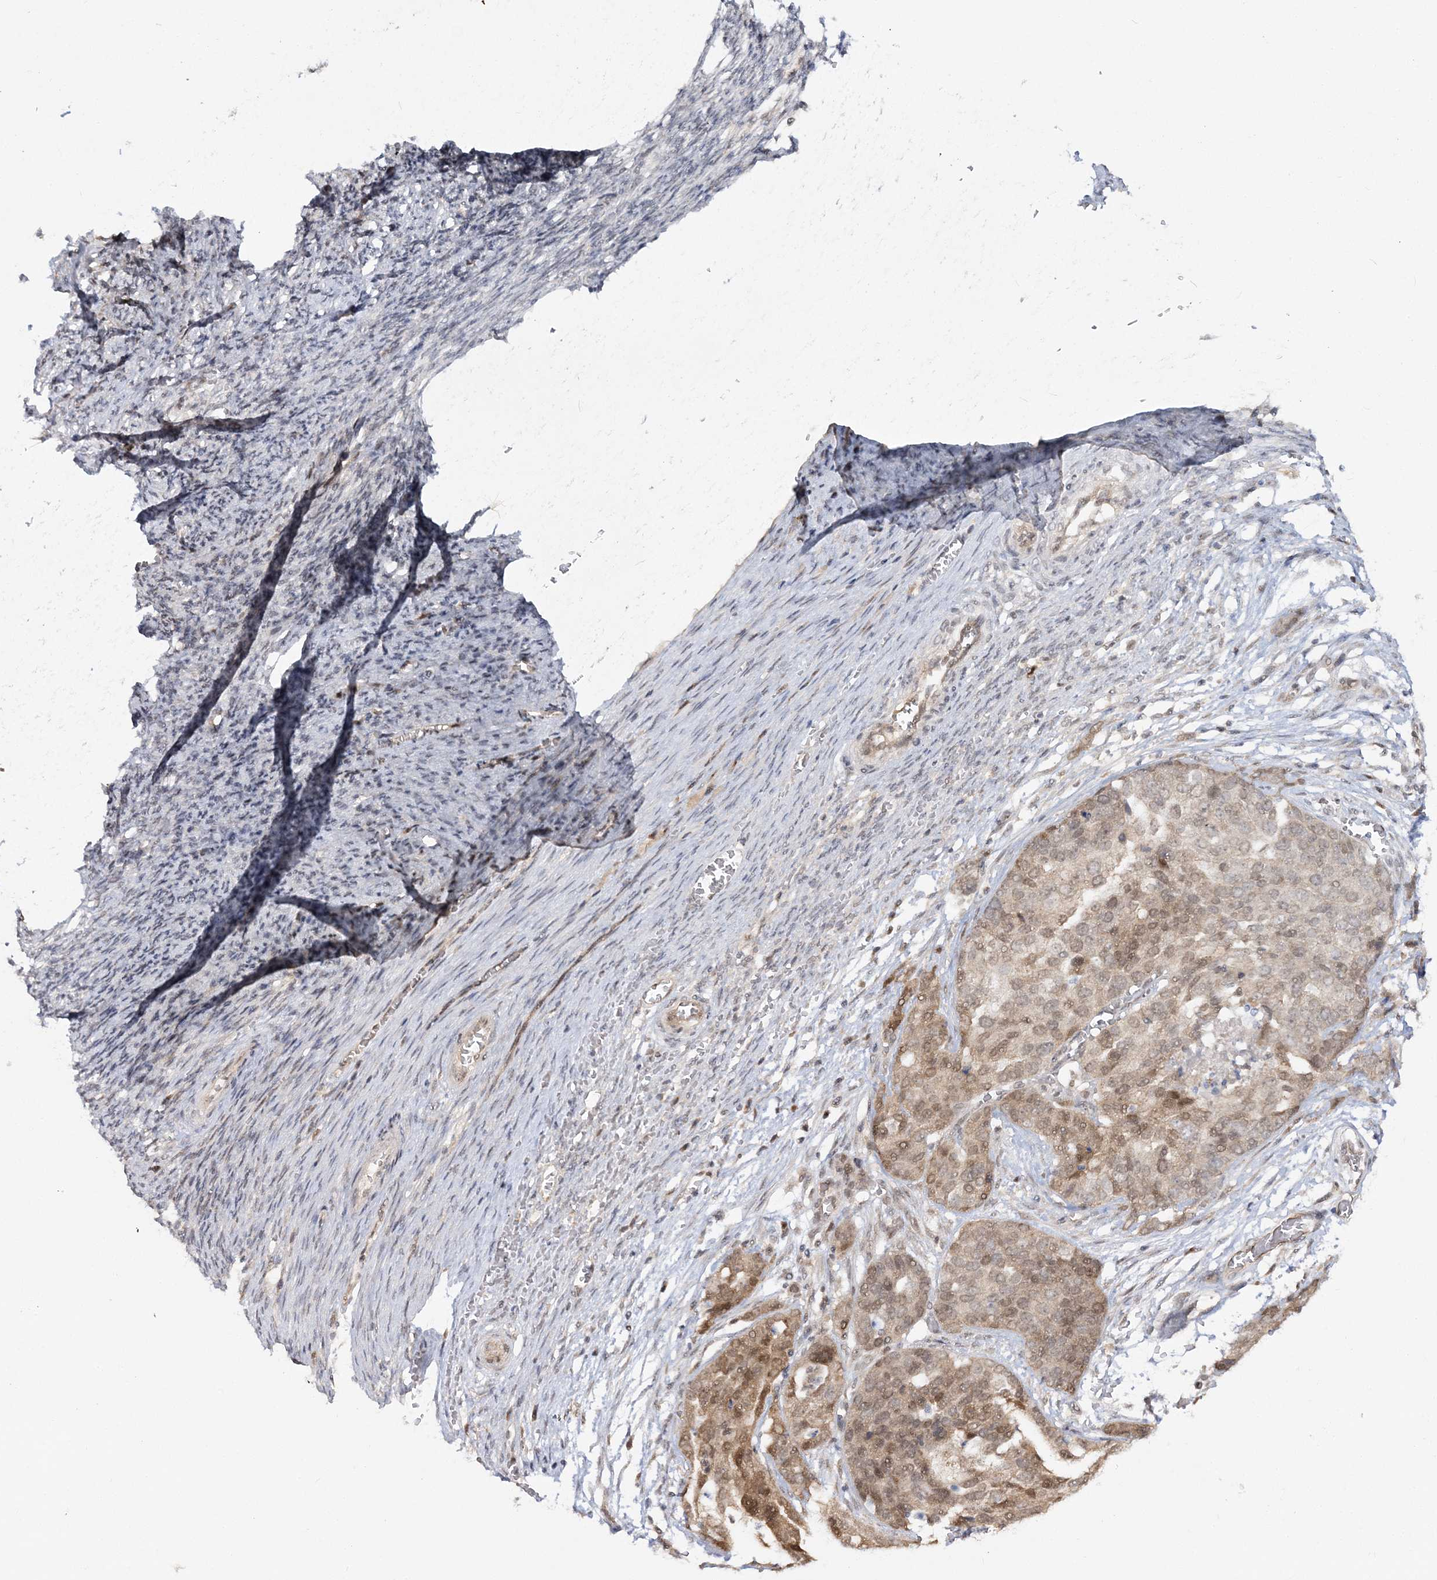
{"staining": {"intensity": "moderate", "quantity": ">75%", "location": "cytoplasmic/membranous,nuclear"}, "tissue": "ovarian cancer", "cell_type": "Tumor cells", "image_type": "cancer", "snomed": [{"axis": "morphology", "description": "Cystadenocarcinoma, serous, NOS"}, {"axis": "topography", "description": "Ovary"}], "caption": "Protein expression analysis of ovarian serous cystadenocarcinoma exhibits moderate cytoplasmic/membranous and nuclear staining in approximately >75% of tumor cells. (Stains: DAB (3,3'-diaminobenzidine) in brown, nuclei in blue, Microscopy: brightfield microscopy at high magnification).", "gene": "ZFAND6", "patient": {"sex": "female", "age": 44}}